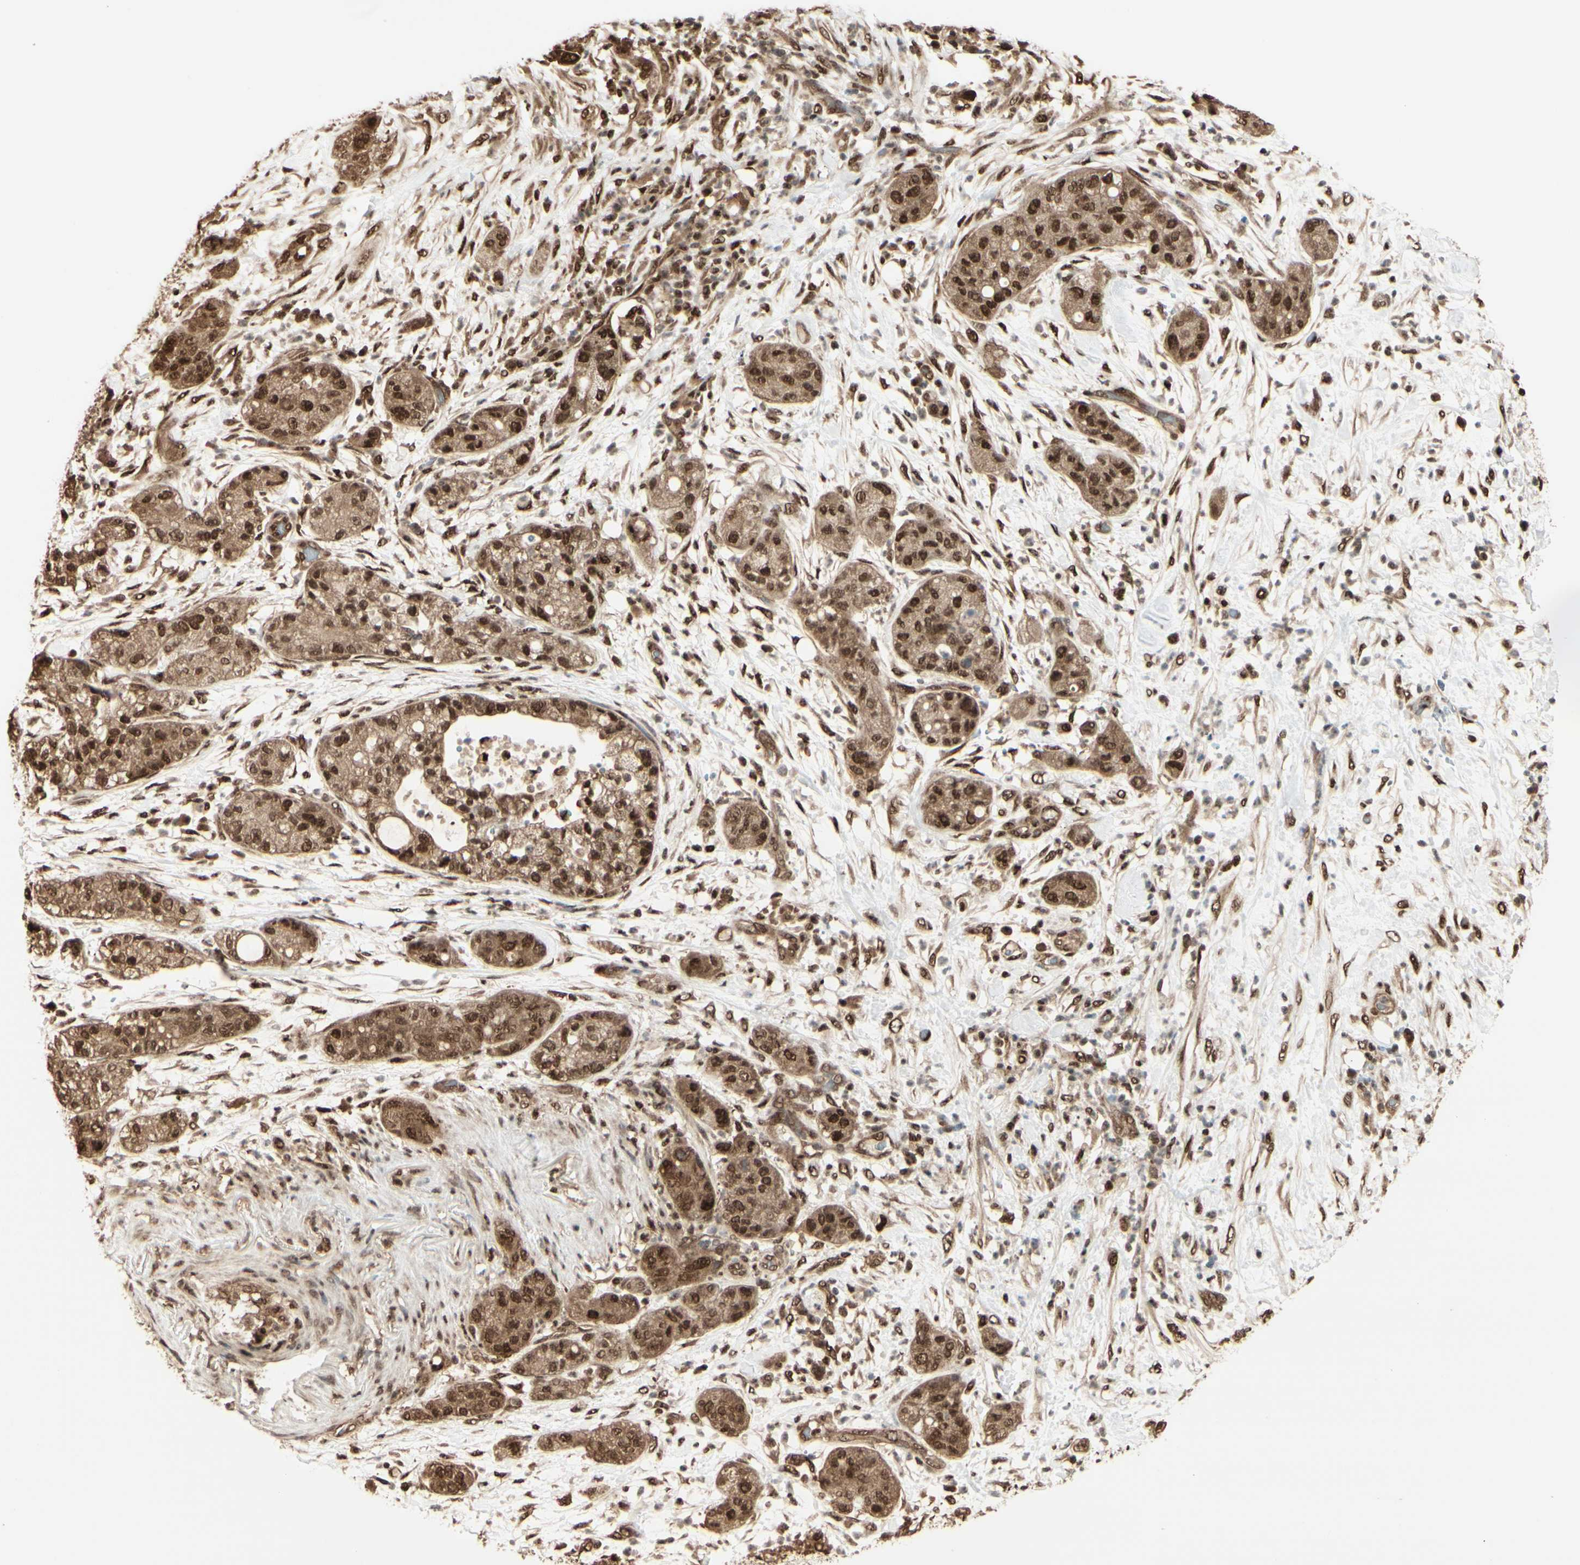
{"staining": {"intensity": "strong", "quantity": ">75%", "location": "cytoplasmic/membranous,nuclear"}, "tissue": "pancreatic cancer", "cell_type": "Tumor cells", "image_type": "cancer", "snomed": [{"axis": "morphology", "description": "Adenocarcinoma, NOS"}, {"axis": "topography", "description": "Pancreas"}], "caption": "Pancreatic cancer was stained to show a protein in brown. There is high levels of strong cytoplasmic/membranous and nuclear positivity in about >75% of tumor cells.", "gene": "HSF1", "patient": {"sex": "female", "age": 78}}